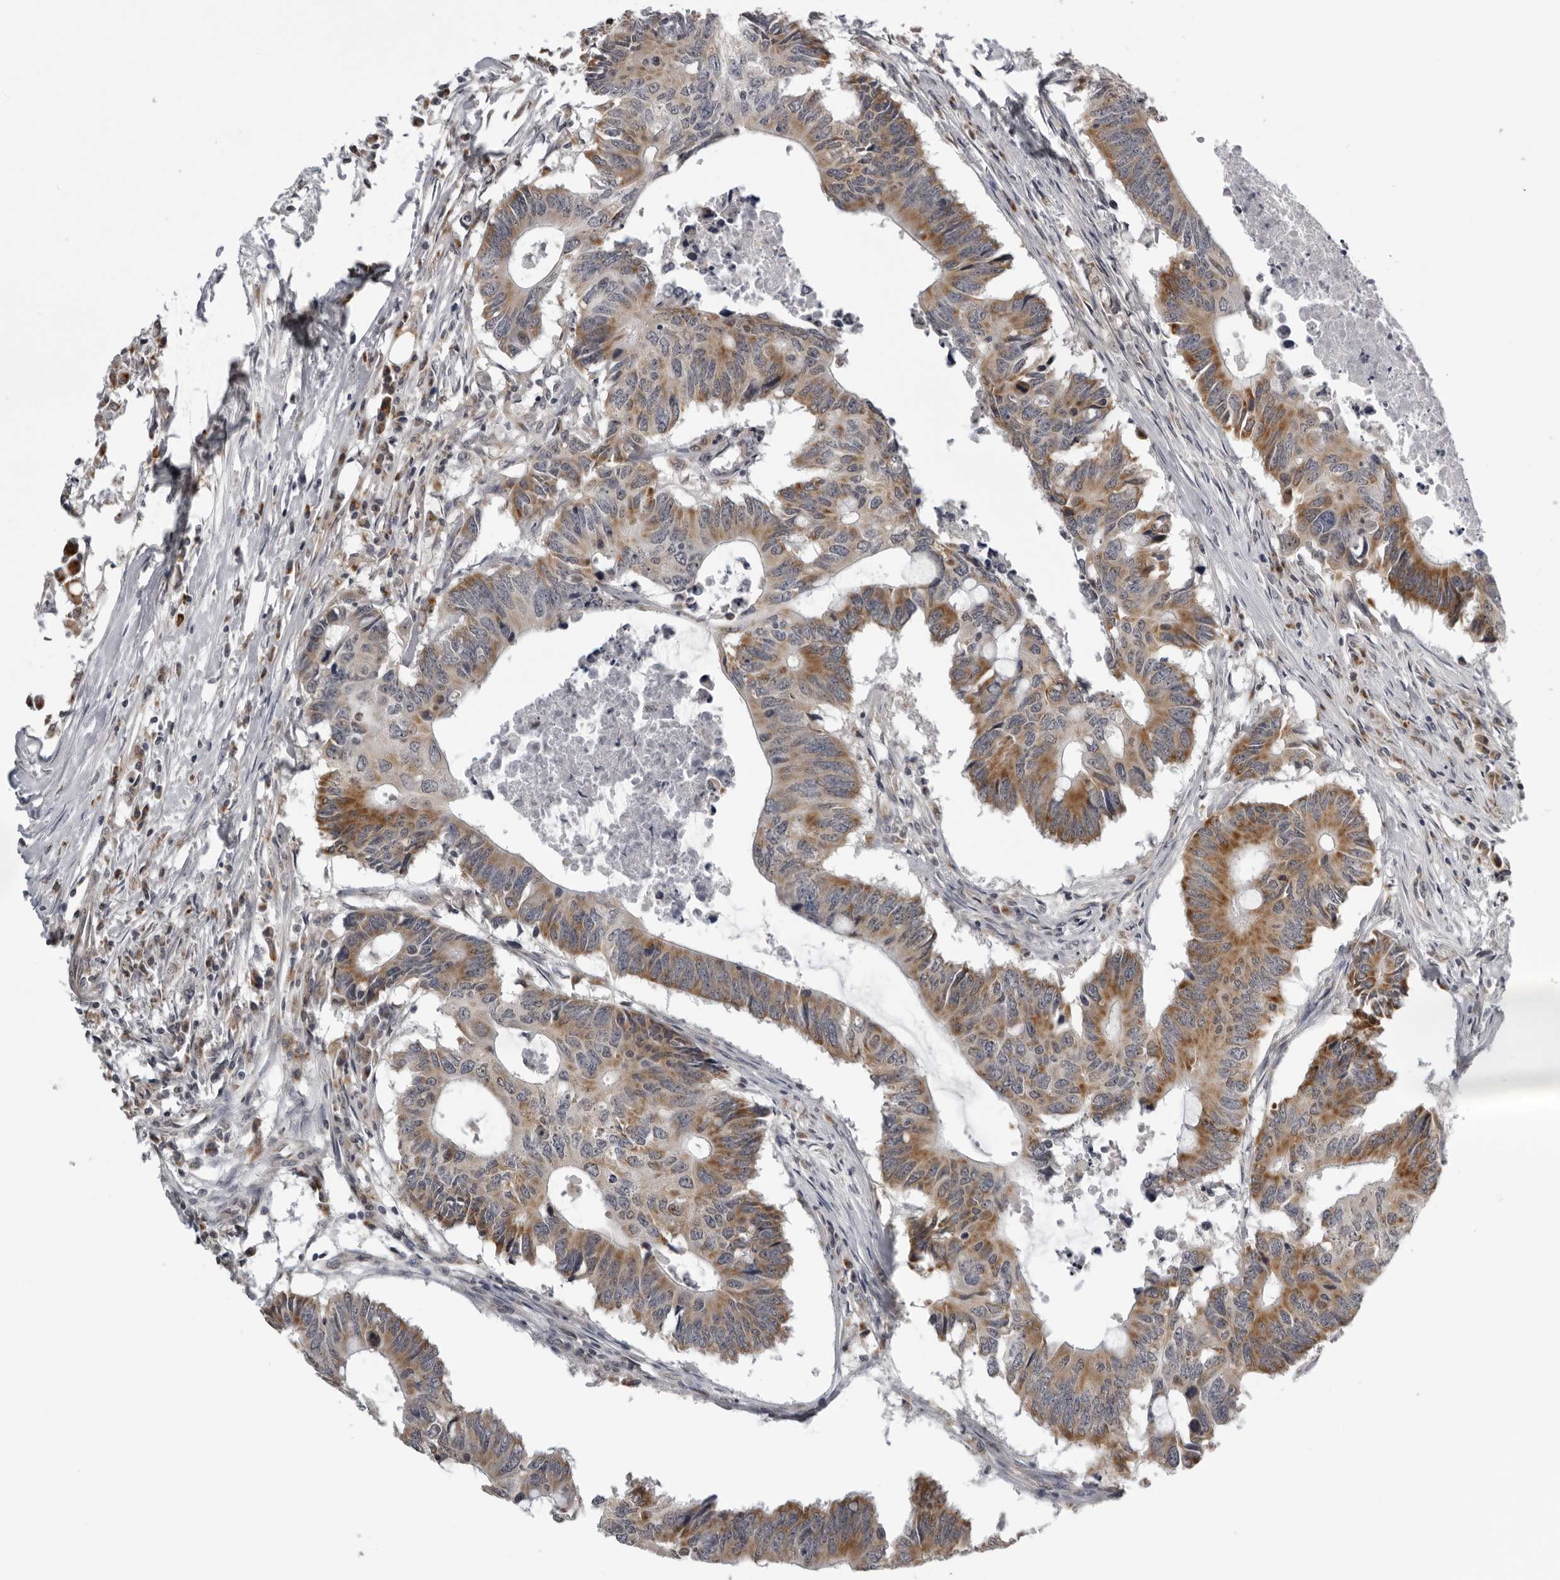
{"staining": {"intensity": "moderate", "quantity": ">75%", "location": "cytoplasmic/membranous"}, "tissue": "colorectal cancer", "cell_type": "Tumor cells", "image_type": "cancer", "snomed": [{"axis": "morphology", "description": "Adenocarcinoma, NOS"}, {"axis": "topography", "description": "Colon"}], "caption": "Brown immunohistochemical staining in human colorectal adenocarcinoma shows moderate cytoplasmic/membranous staining in about >75% of tumor cells.", "gene": "CPT2", "patient": {"sex": "male", "age": 71}}